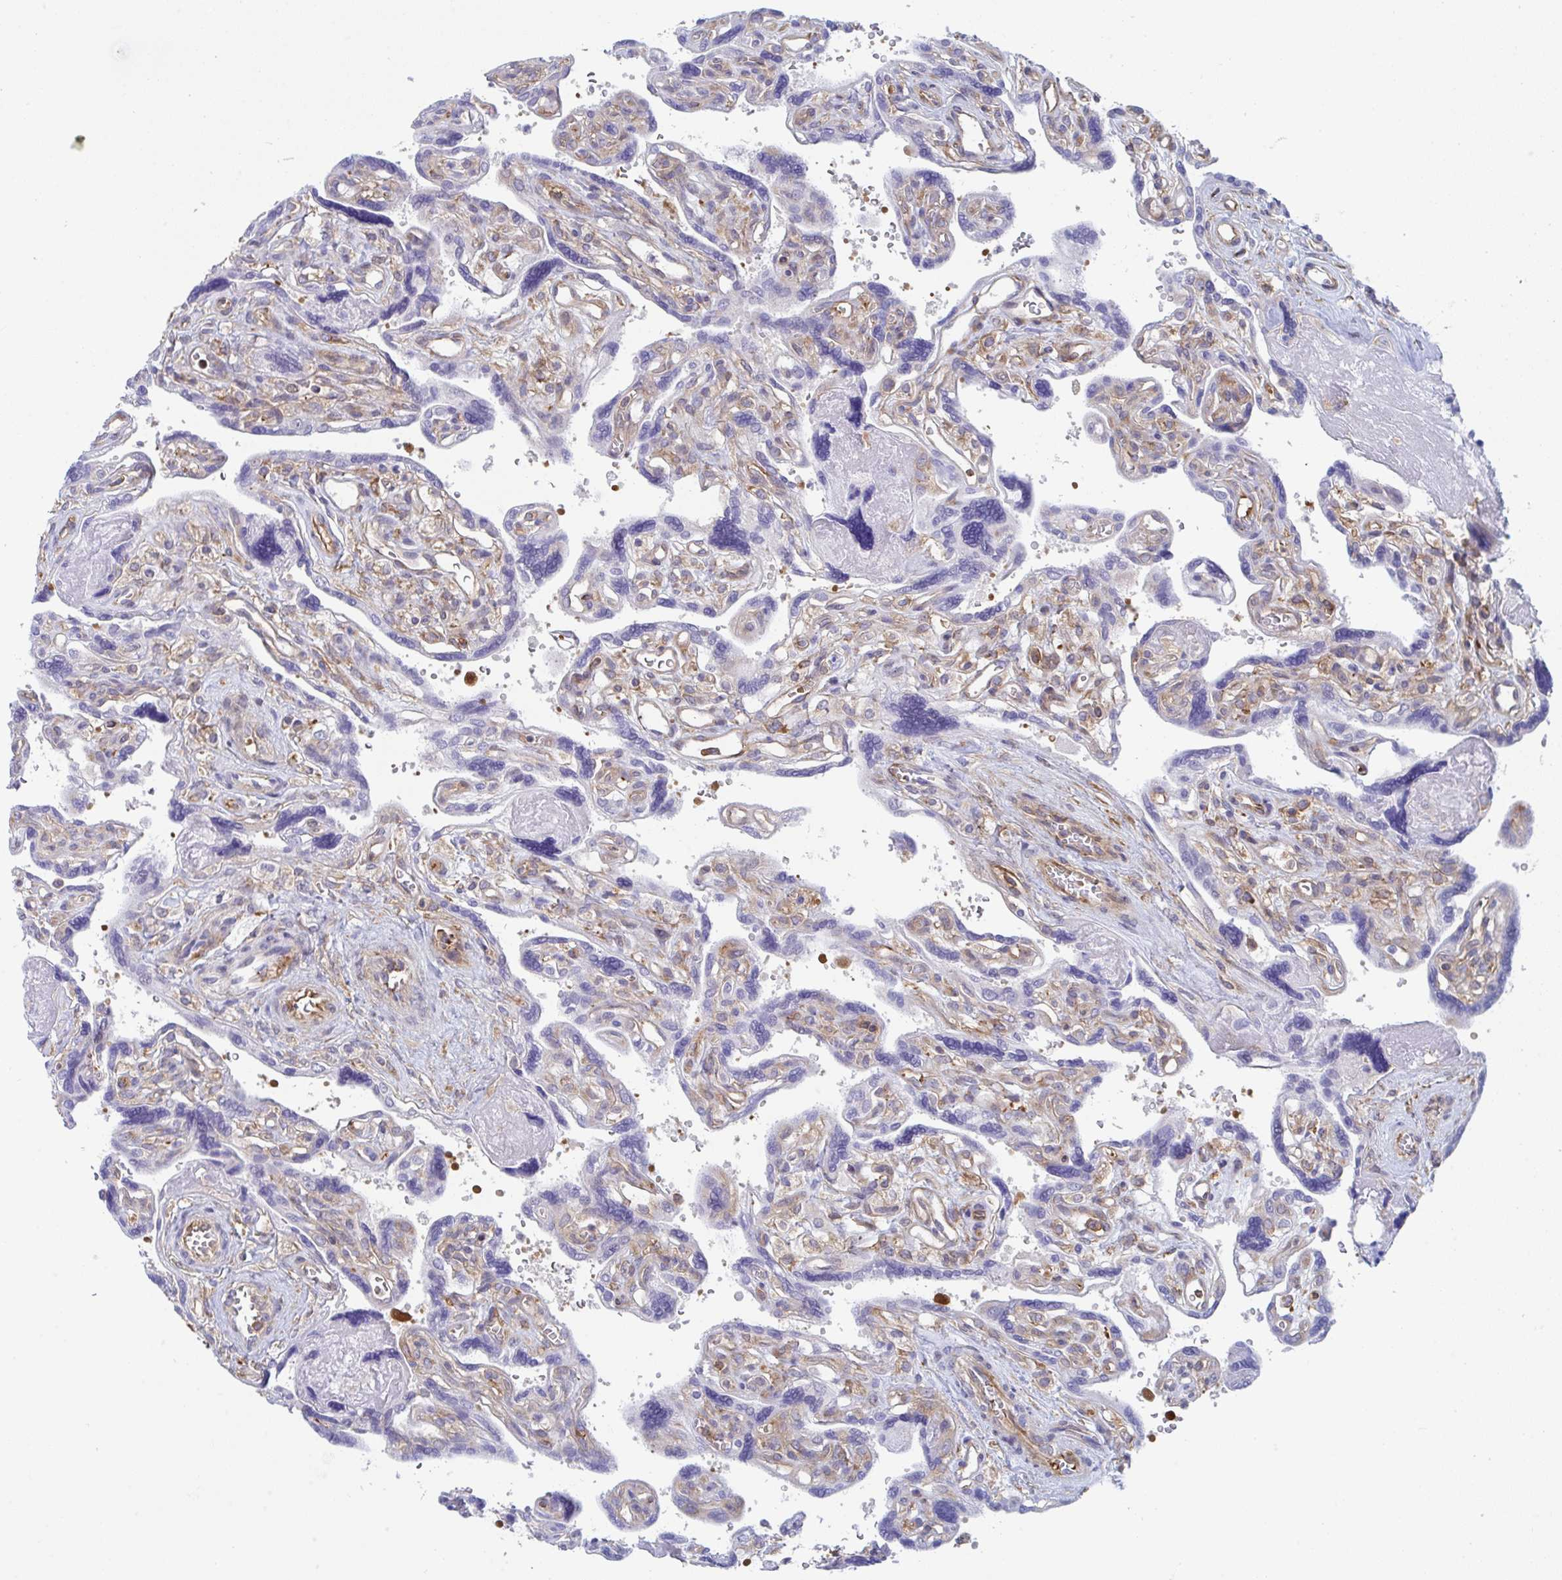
{"staining": {"intensity": "negative", "quantity": "none", "location": "none"}, "tissue": "placenta", "cell_type": "Trophoblastic cells", "image_type": "normal", "snomed": [{"axis": "morphology", "description": "Normal tissue, NOS"}, {"axis": "topography", "description": "Placenta"}], "caption": "This micrograph is of unremarkable placenta stained with immunohistochemistry (IHC) to label a protein in brown with the nuclei are counter-stained blue. There is no staining in trophoblastic cells. The staining is performed using DAB (3,3'-diaminobenzidine) brown chromogen with nuclei counter-stained in using hematoxylin.", "gene": "WNK1", "patient": {"sex": "female", "age": 39}}